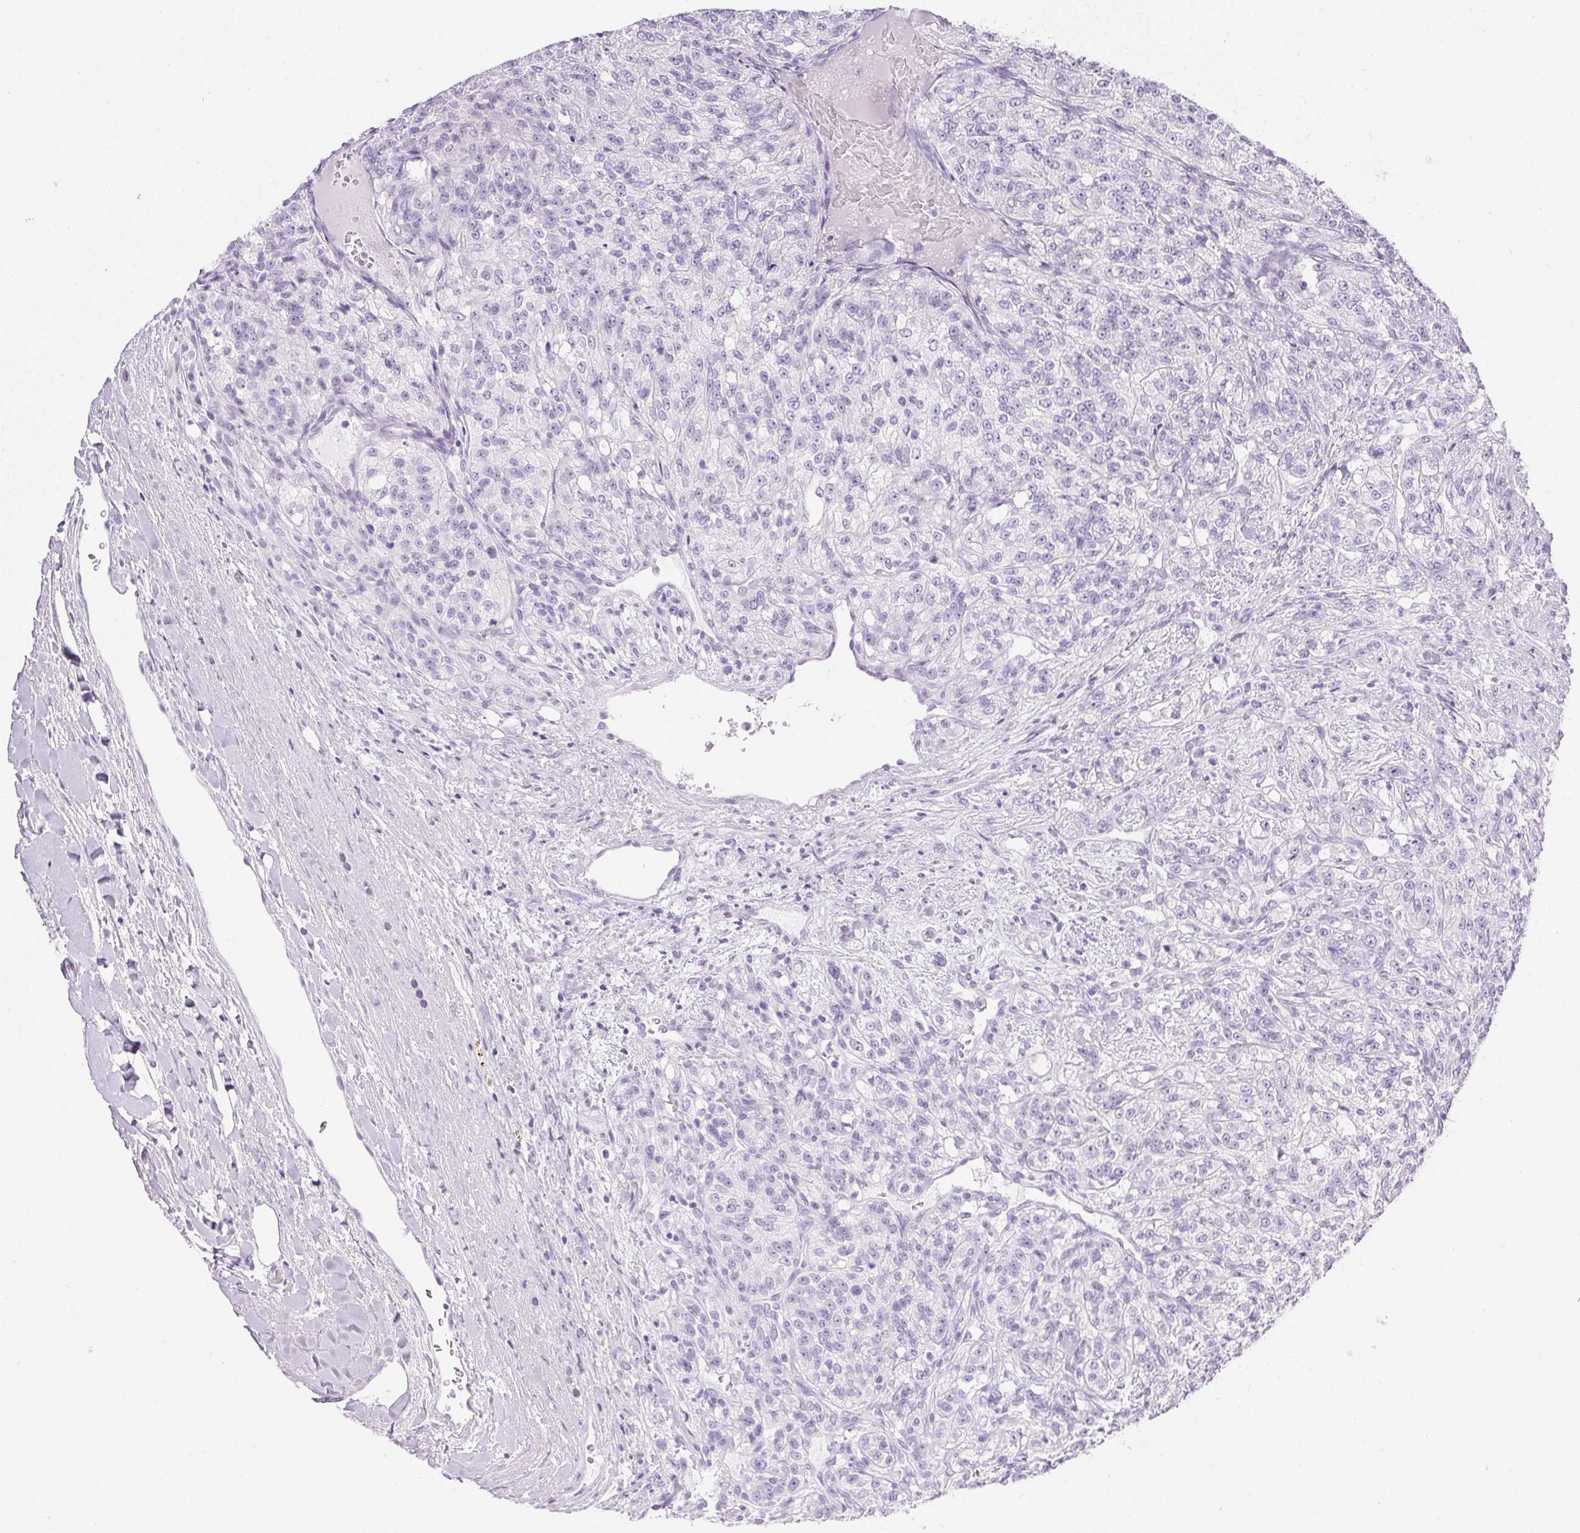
{"staining": {"intensity": "negative", "quantity": "none", "location": "none"}, "tissue": "renal cancer", "cell_type": "Tumor cells", "image_type": "cancer", "snomed": [{"axis": "morphology", "description": "Adenocarcinoma, NOS"}, {"axis": "topography", "description": "Kidney"}], "caption": "IHC of adenocarcinoma (renal) exhibits no staining in tumor cells.", "gene": "CPB1", "patient": {"sex": "female", "age": 63}}